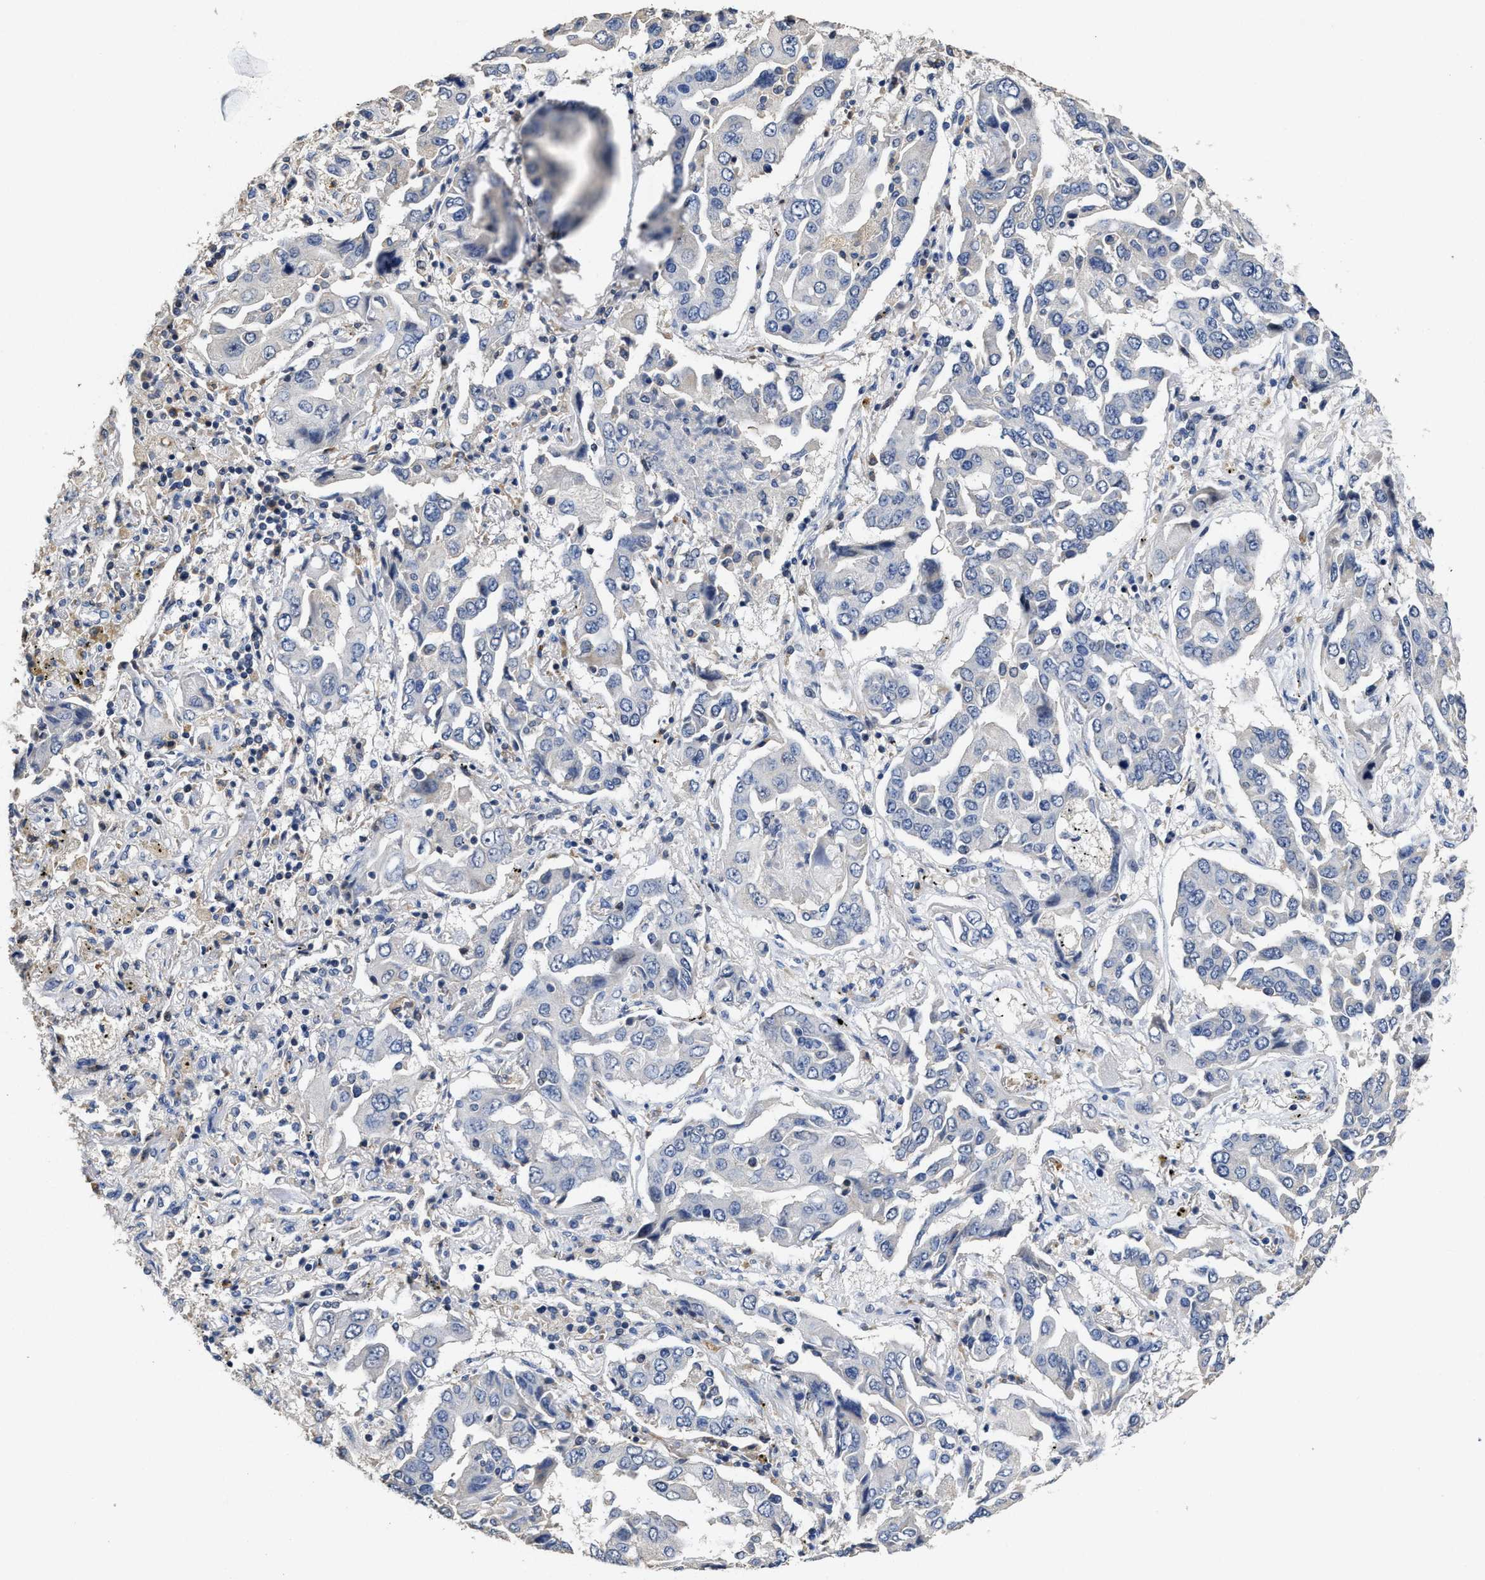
{"staining": {"intensity": "negative", "quantity": "none", "location": "none"}, "tissue": "lung cancer", "cell_type": "Tumor cells", "image_type": "cancer", "snomed": [{"axis": "morphology", "description": "Adenocarcinoma, NOS"}, {"axis": "topography", "description": "Lung"}], "caption": "IHC histopathology image of neoplastic tissue: human lung cancer (adenocarcinoma) stained with DAB shows no significant protein staining in tumor cells. Brightfield microscopy of immunohistochemistry stained with DAB (brown) and hematoxylin (blue), captured at high magnification.", "gene": "ZFAT", "patient": {"sex": "female", "age": 65}}